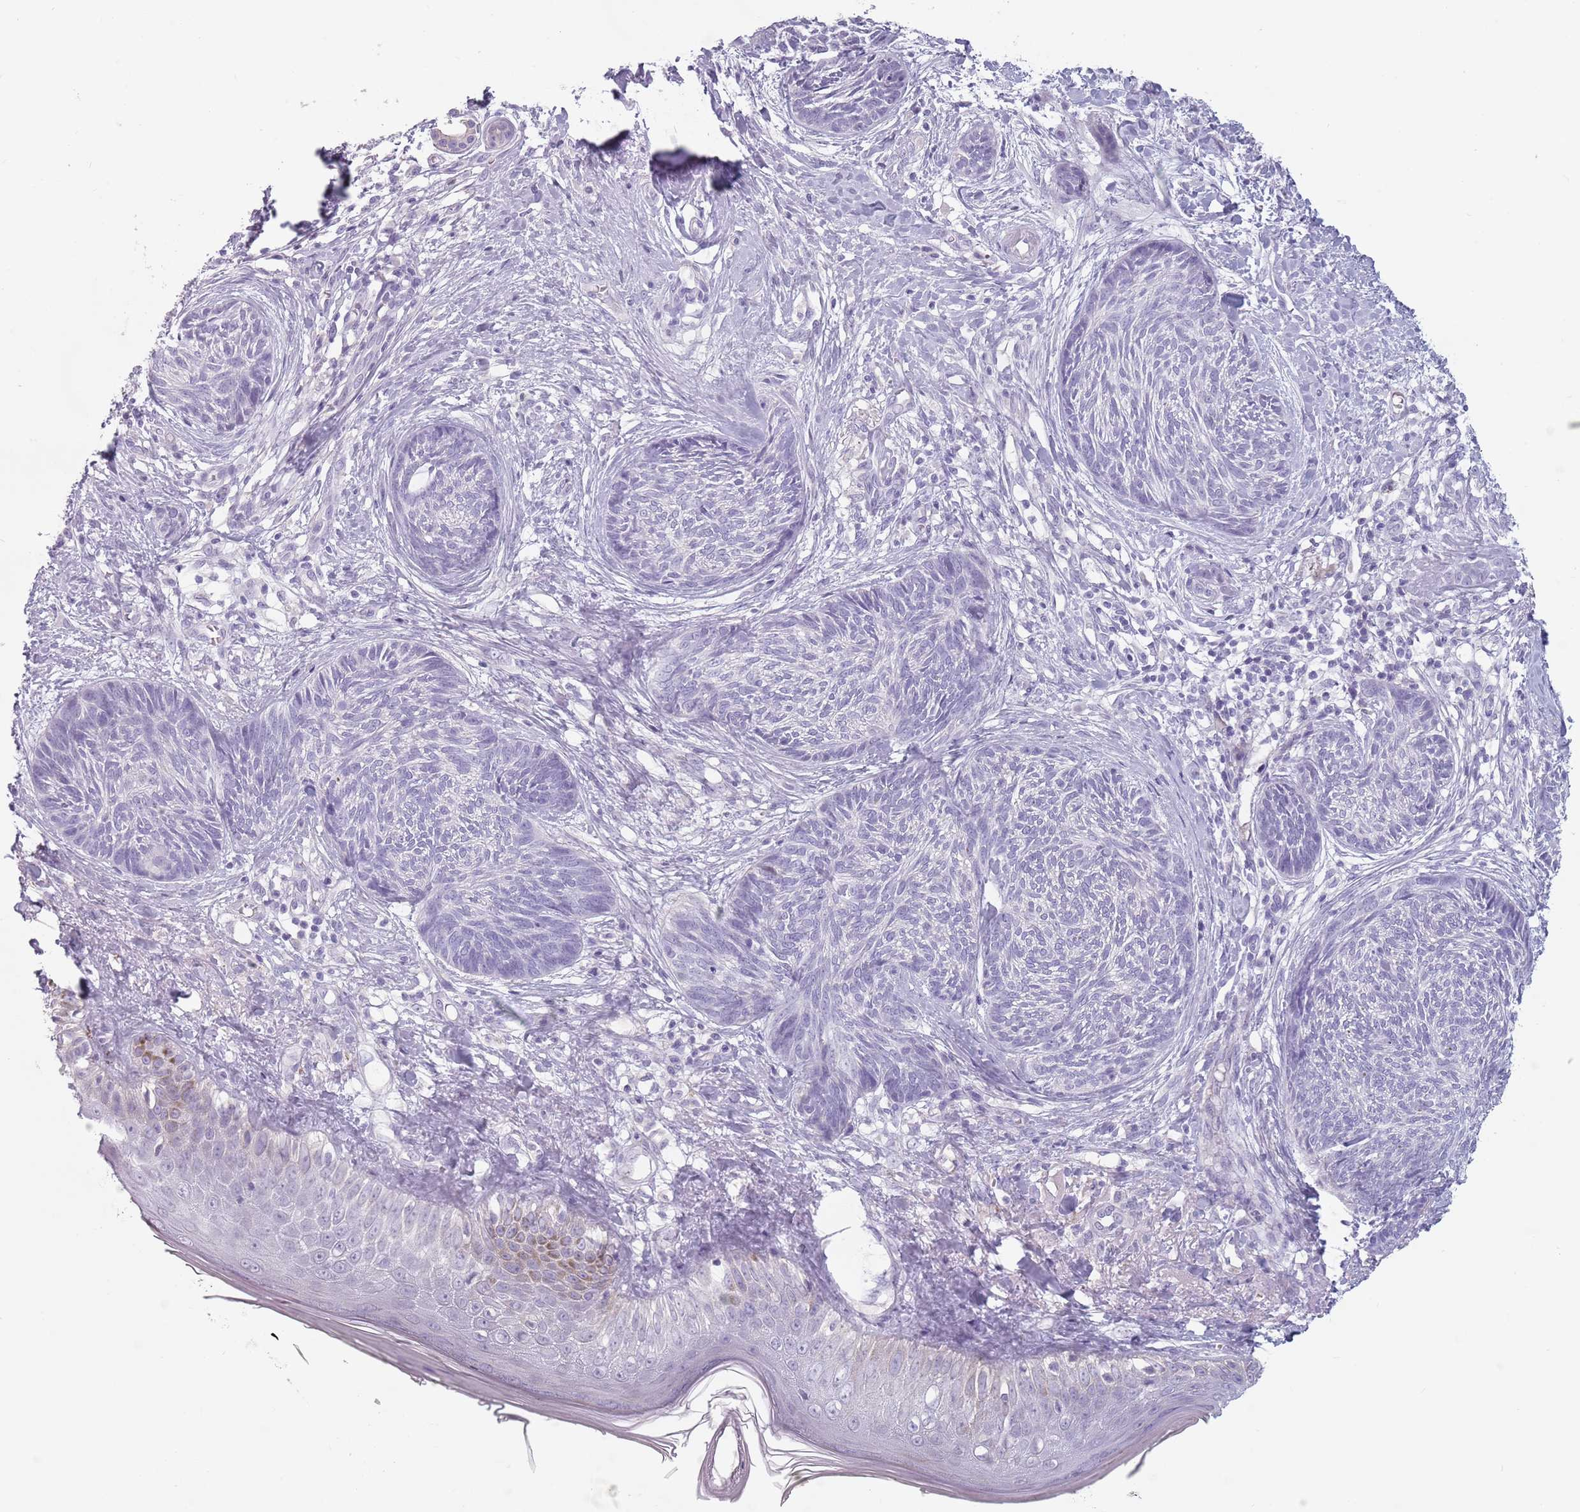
{"staining": {"intensity": "negative", "quantity": "none", "location": "none"}, "tissue": "skin cancer", "cell_type": "Tumor cells", "image_type": "cancer", "snomed": [{"axis": "morphology", "description": "Basal cell carcinoma"}, {"axis": "topography", "description": "Skin"}], "caption": "Tumor cells show no significant protein positivity in basal cell carcinoma (skin).", "gene": "CEP19", "patient": {"sex": "male", "age": 73}}